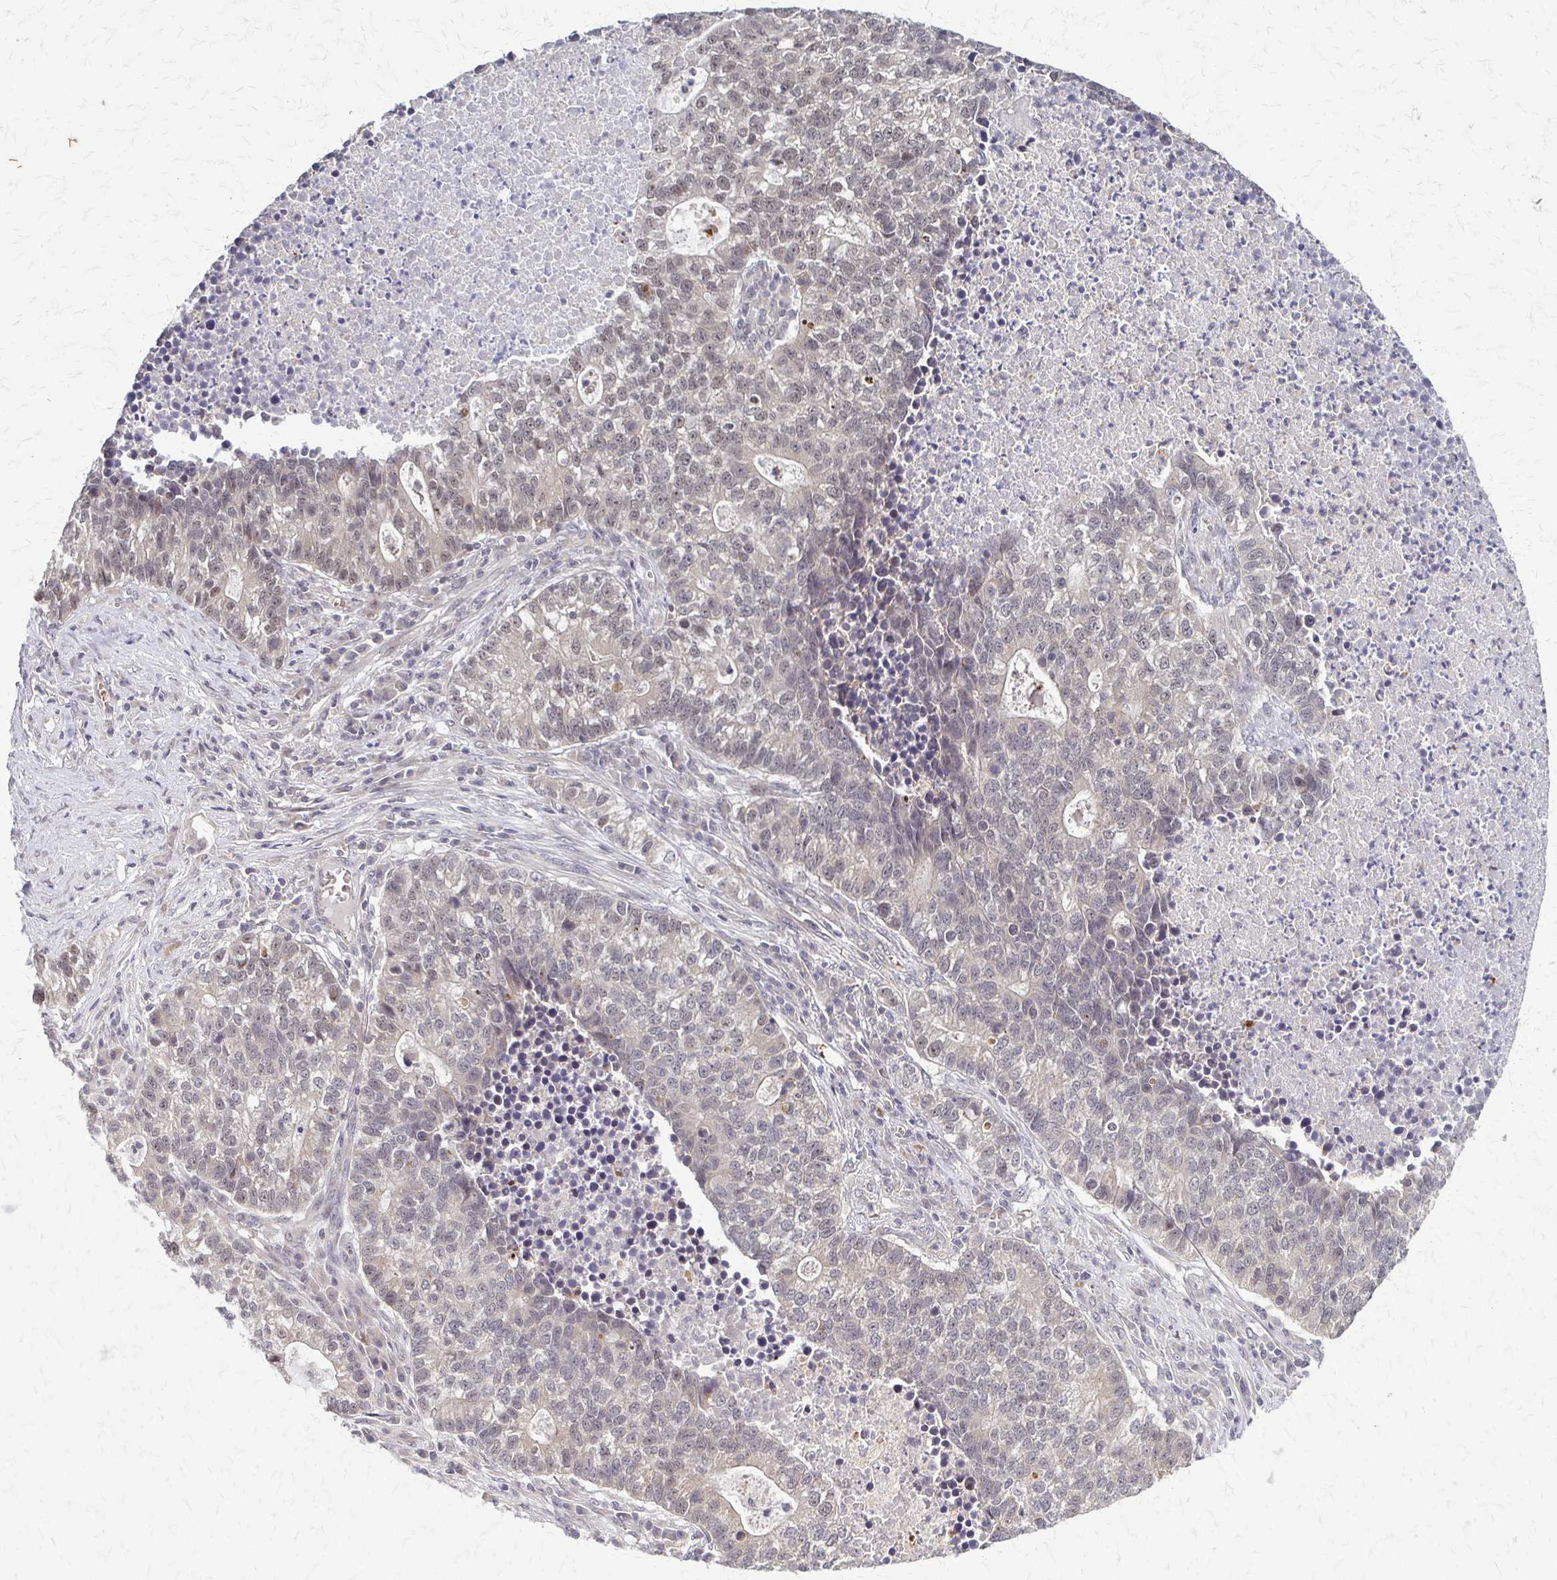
{"staining": {"intensity": "weak", "quantity": "<25%", "location": "cytoplasmic/membranous,nuclear"}, "tissue": "lung cancer", "cell_type": "Tumor cells", "image_type": "cancer", "snomed": [{"axis": "morphology", "description": "Adenocarcinoma, NOS"}, {"axis": "topography", "description": "Lung"}], "caption": "Lung cancer stained for a protein using immunohistochemistry (IHC) displays no staining tumor cells.", "gene": "TRIR", "patient": {"sex": "male", "age": 57}}